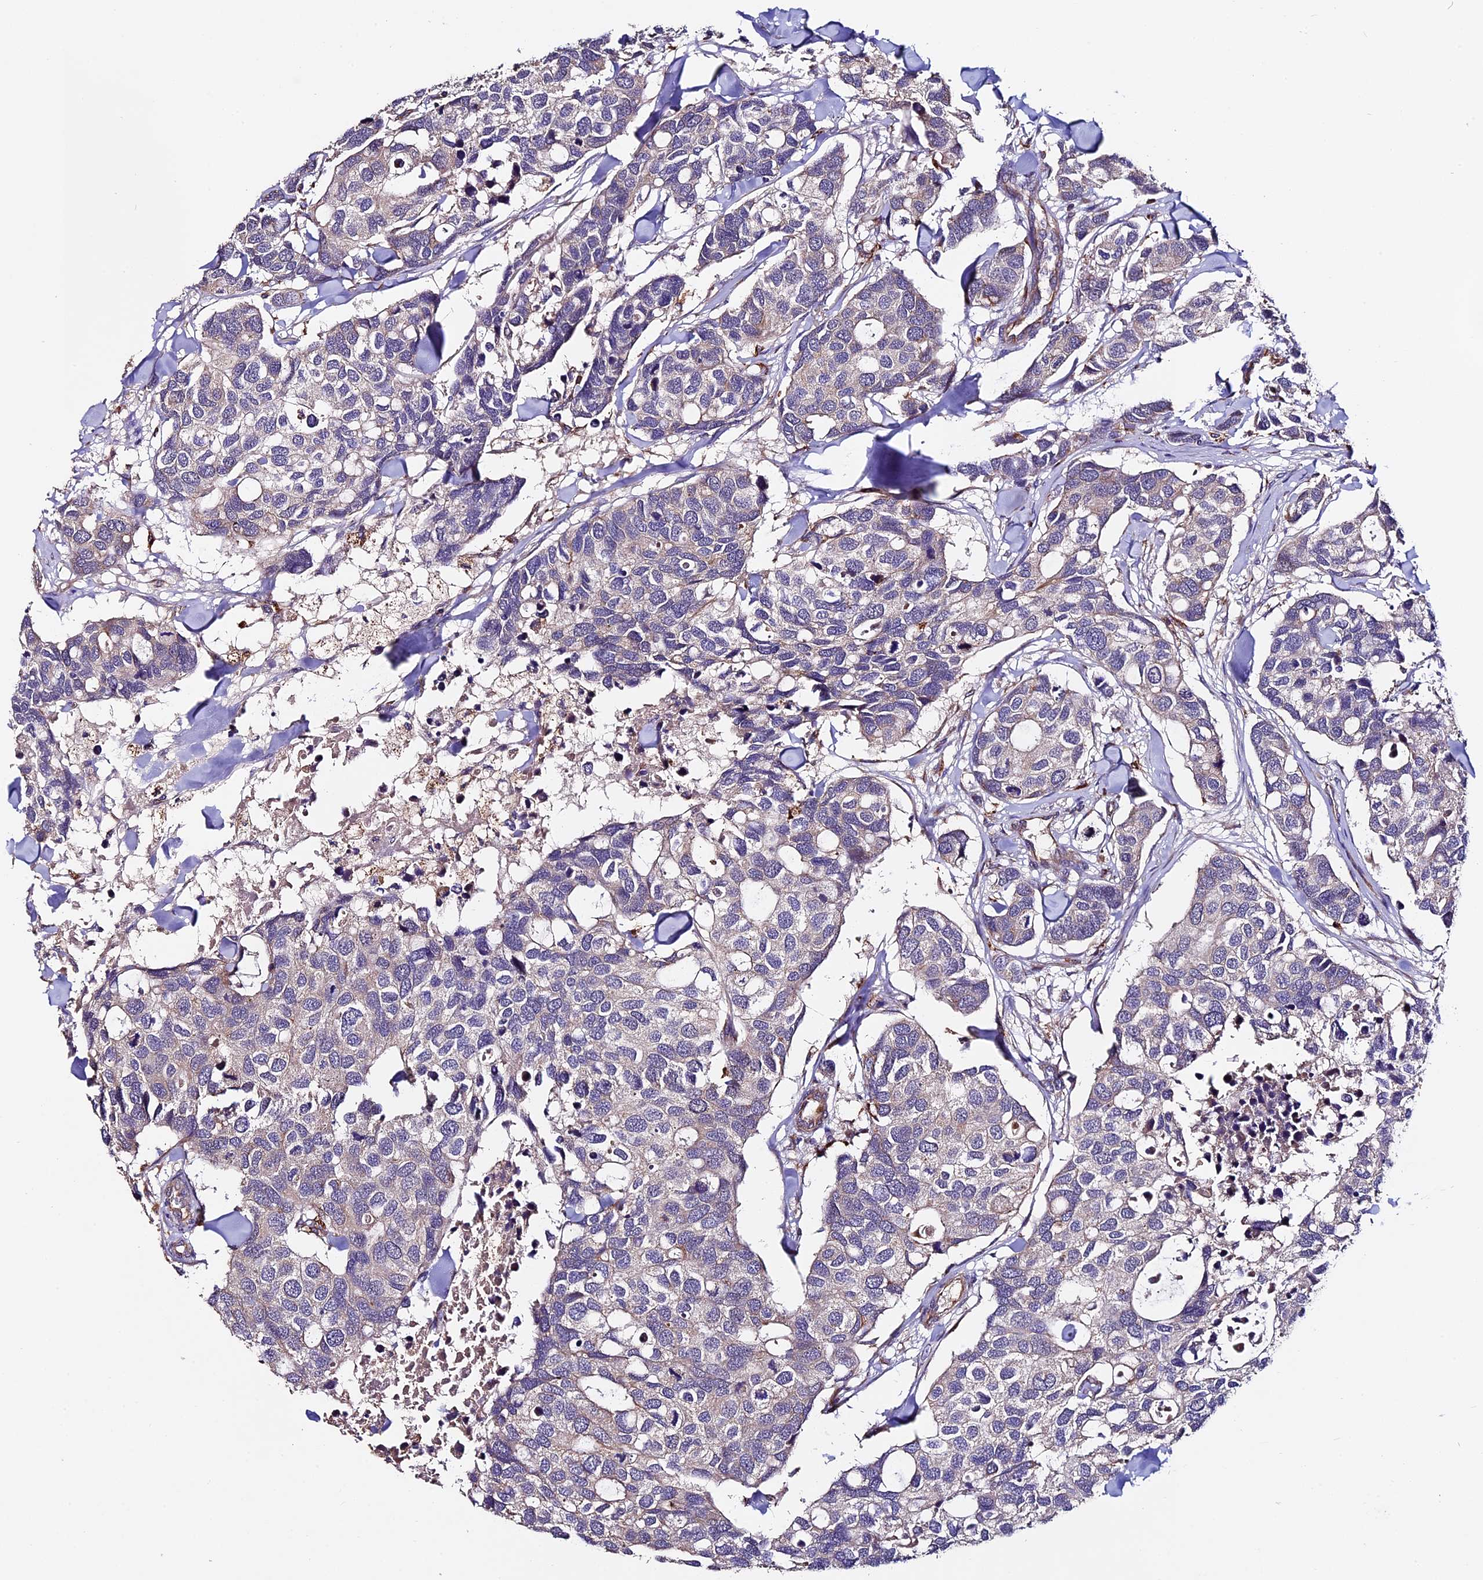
{"staining": {"intensity": "weak", "quantity": "<25%", "location": "cytoplasmic/membranous"}, "tissue": "breast cancer", "cell_type": "Tumor cells", "image_type": "cancer", "snomed": [{"axis": "morphology", "description": "Duct carcinoma"}, {"axis": "topography", "description": "Breast"}], "caption": "Tumor cells show no significant protein positivity in breast cancer.", "gene": "CLN5", "patient": {"sex": "female", "age": 83}}